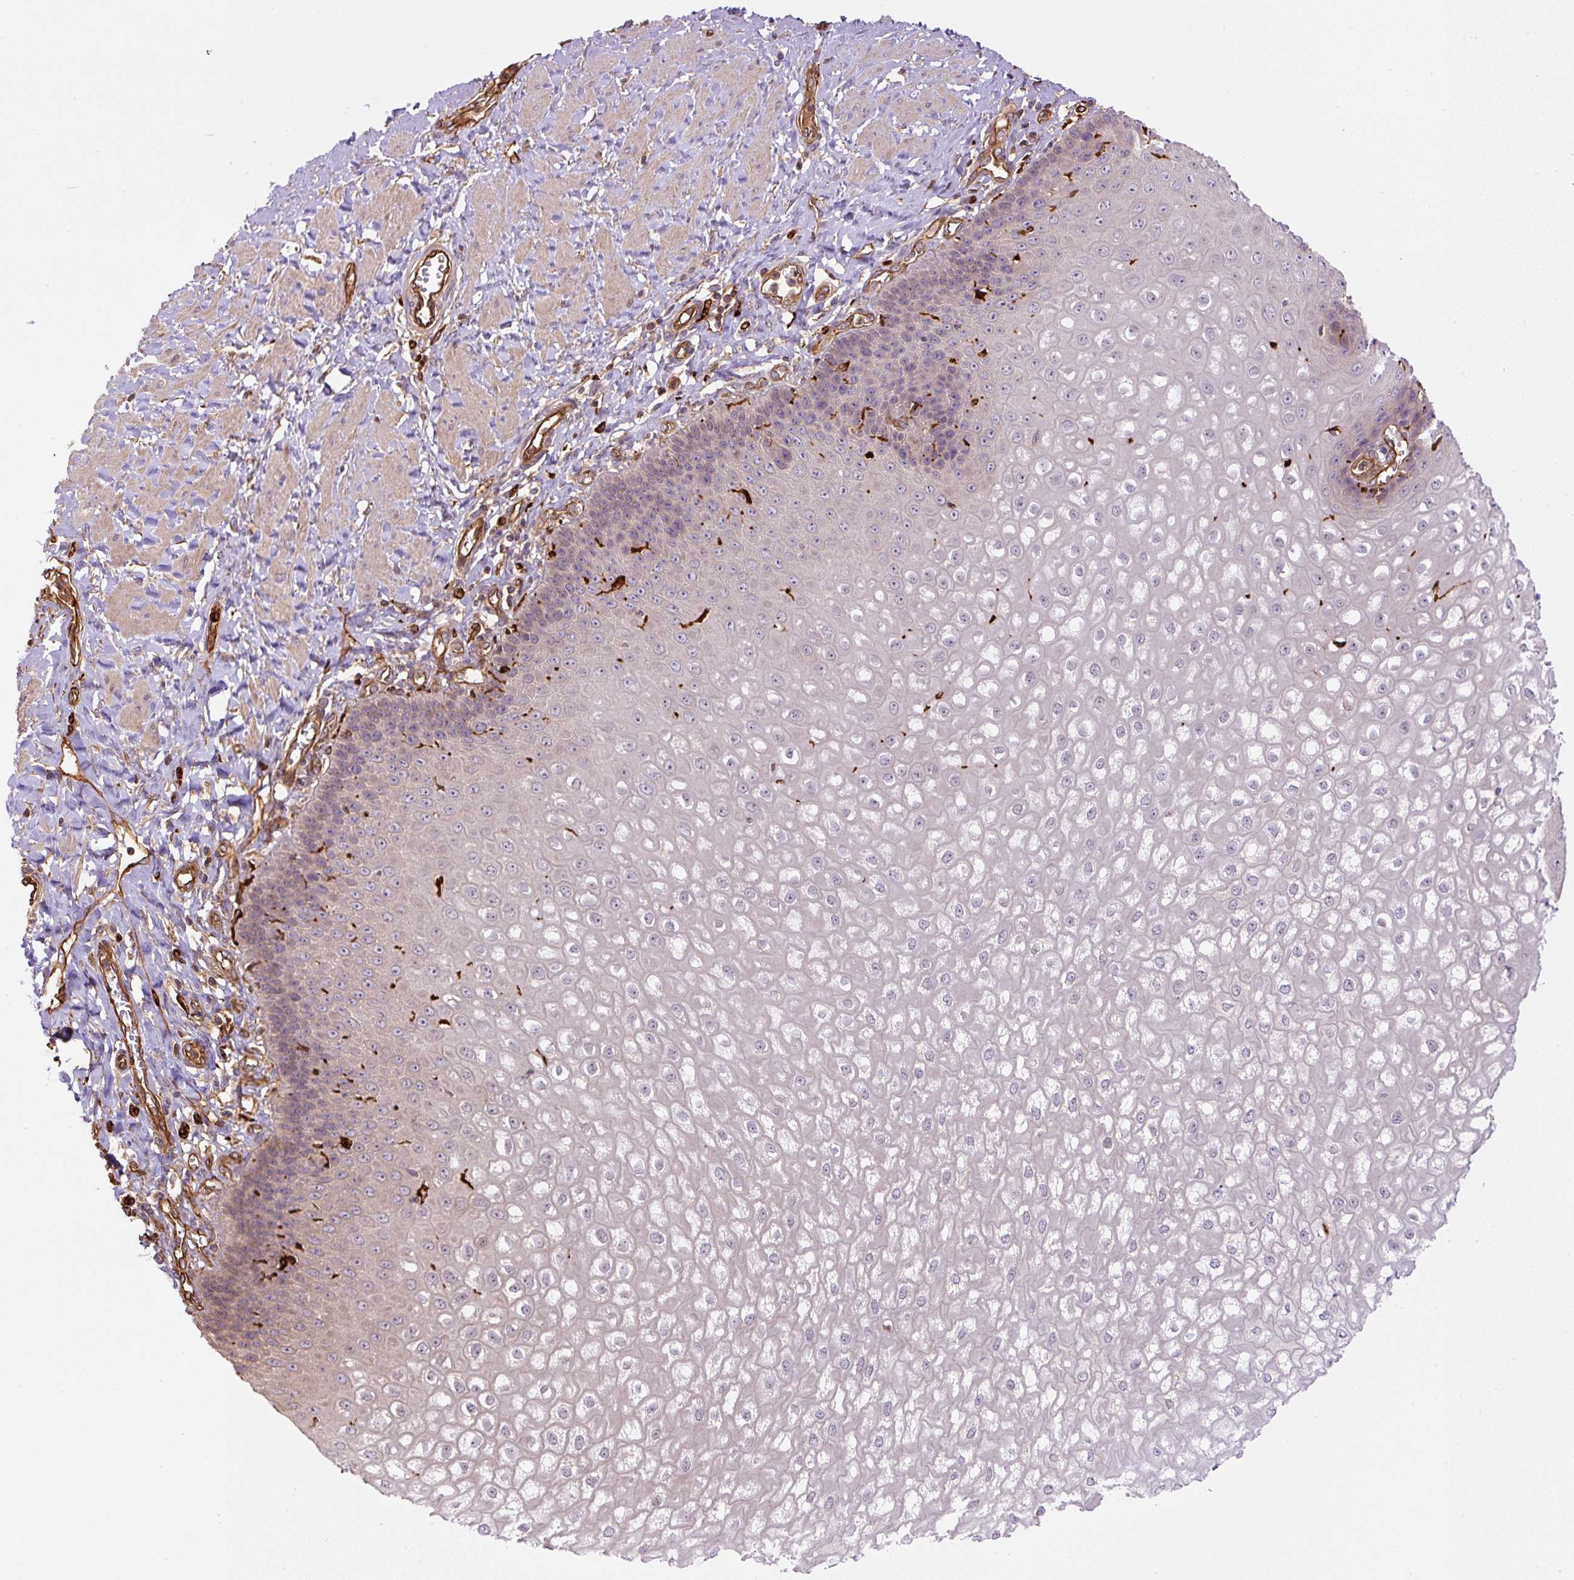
{"staining": {"intensity": "negative", "quantity": "none", "location": "none"}, "tissue": "esophagus", "cell_type": "Squamous epithelial cells", "image_type": "normal", "snomed": [{"axis": "morphology", "description": "Normal tissue, NOS"}, {"axis": "topography", "description": "Esophagus"}], "caption": "Immunohistochemistry (IHC) micrograph of normal human esophagus stained for a protein (brown), which demonstrates no expression in squamous epithelial cells. (DAB (3,3'-diaminobenzidine) immunohistochemistry, high magnification).", "gene": "B3GALT5", "patient": {"sex": "male", "age": 67}}